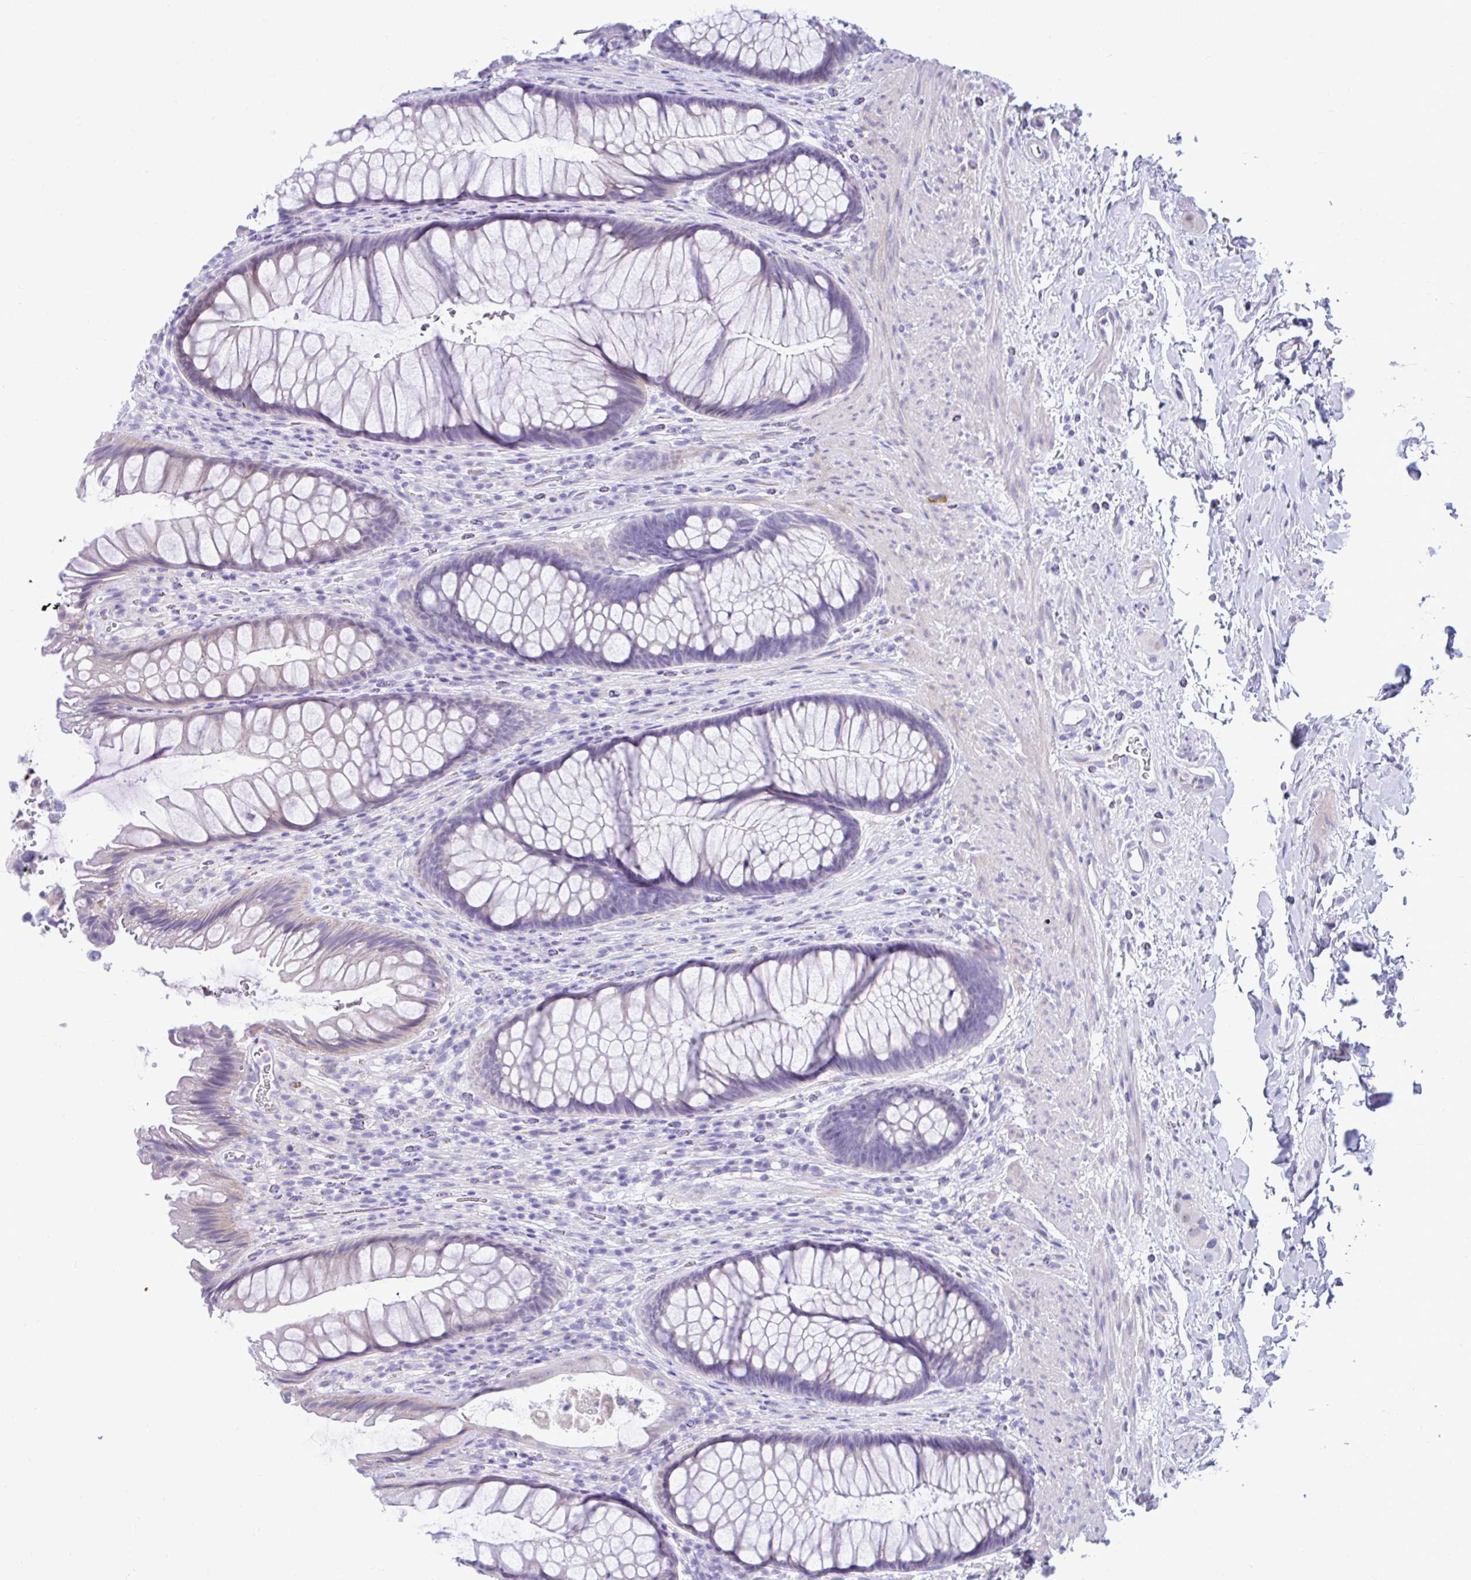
{"staining": {"intensity": "negative", "quantity": "none", "location": "none"}, "tissue": "rectum", "cell_type": "Glandular cells", "image_type": "normal", "snomed": [{"axis": "morphology", "description": "Normal tissue, NOS"}, {"axis": "topography", "description": "Rectum"}], "caption": "IHC of benign human rectum exhibits no expression in glandular cells. The staining is performed using DAB (3,3'-diaminobenzidine) brown chromogen with nuclei counter-stained in using hematoxylin.", "gene": "ISL1", "patient": {"sex": "male", "age": 53}}